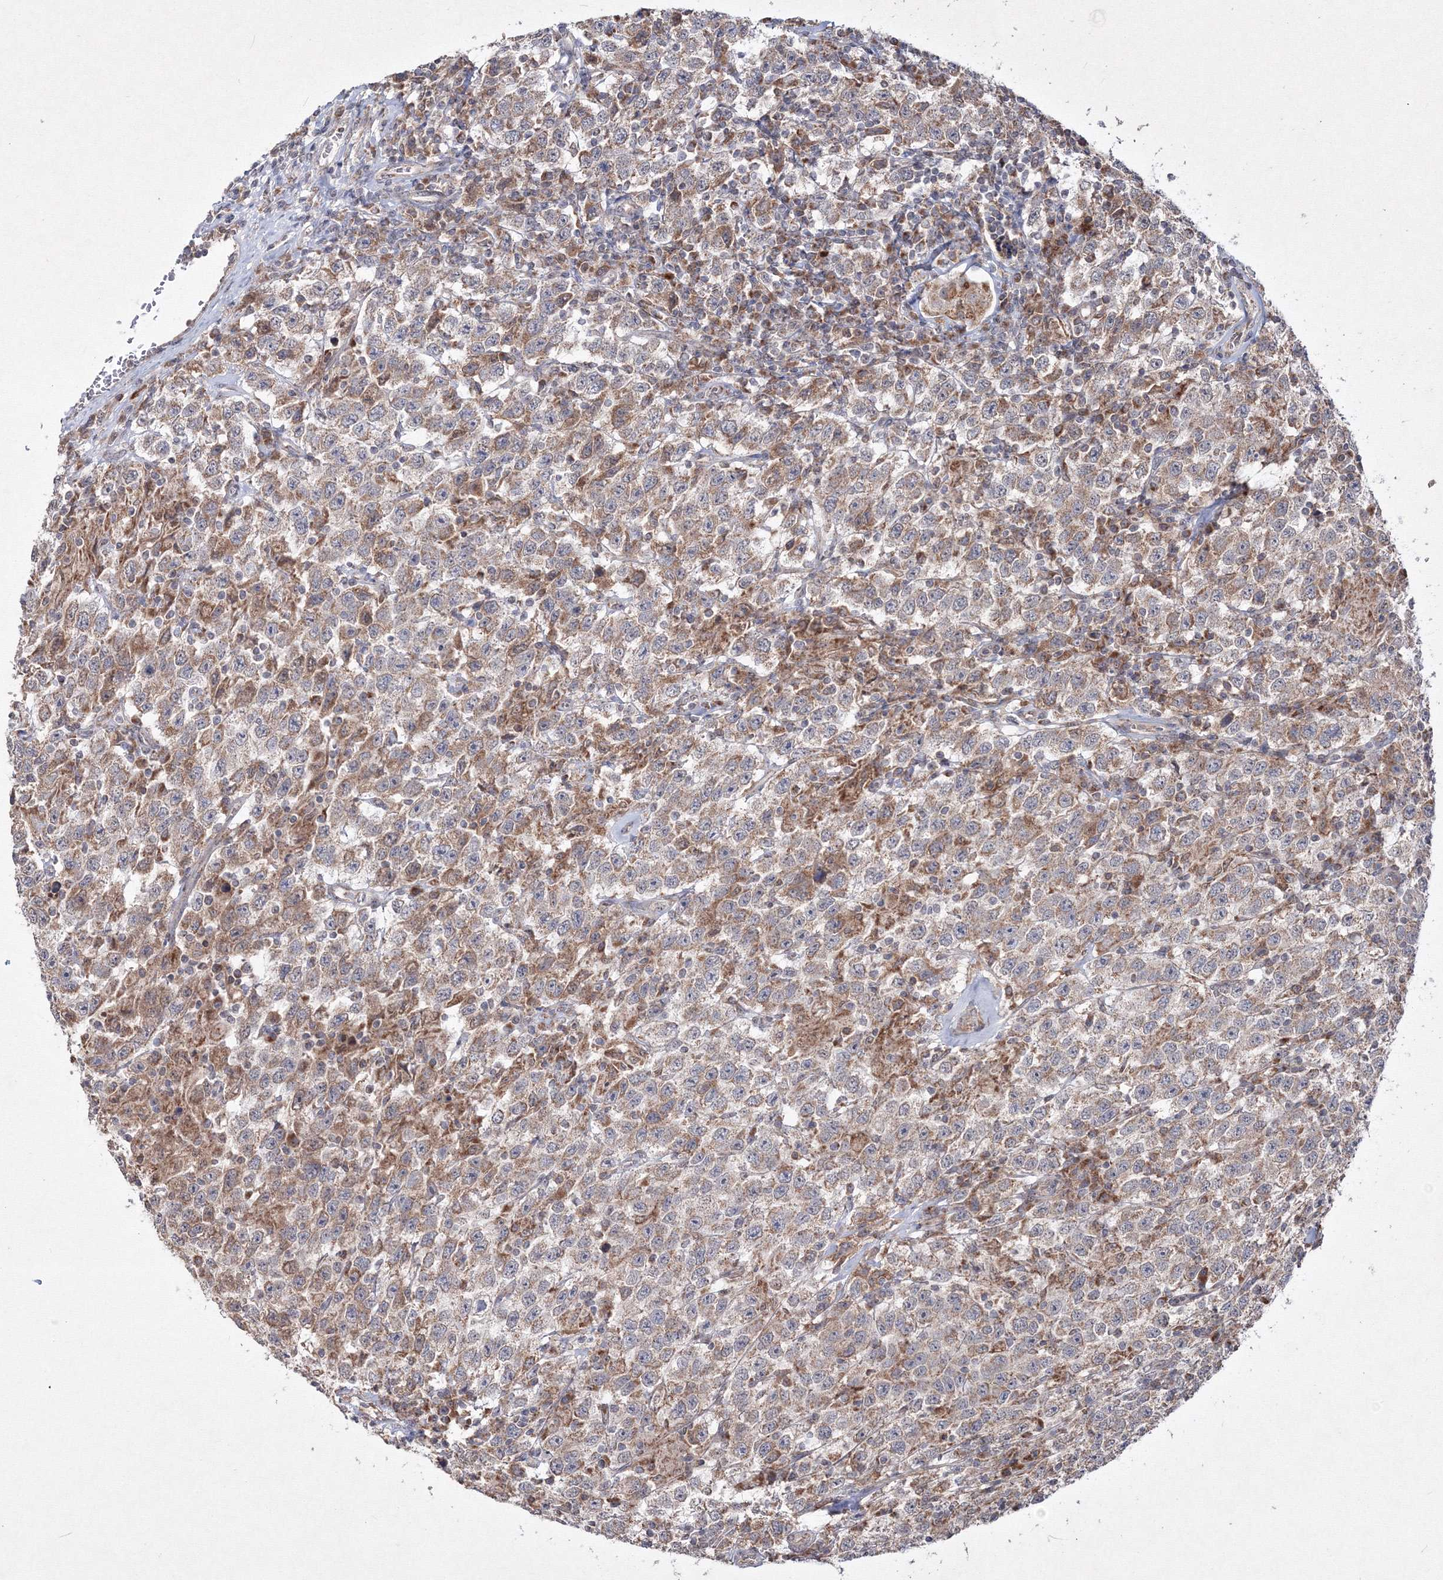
{"staining": {"intensity": "weak", "quantity": ">75%", "location": "cytoplasmic/membranous"}, "tissue": "testis cancer", "cell_type": "Tumor cells", "image_type": "cancer", "snomed": [{"axis": "morphology", "description": "Seminoma, NOS"}, {"axis": "topography", "description": "Testis"}], "caption": "DAB immunohistochemical staining of human testis cancer demonstrates weak cytoplasmic/membranous protein expression in about >75% of tumor cells. Using DAB (brown) and hematoxylin (blue) stains, captured at high magnification using brightfield microscopy.", "gene": "PEX13", "patient": {"sex": "male", "age": 41}}